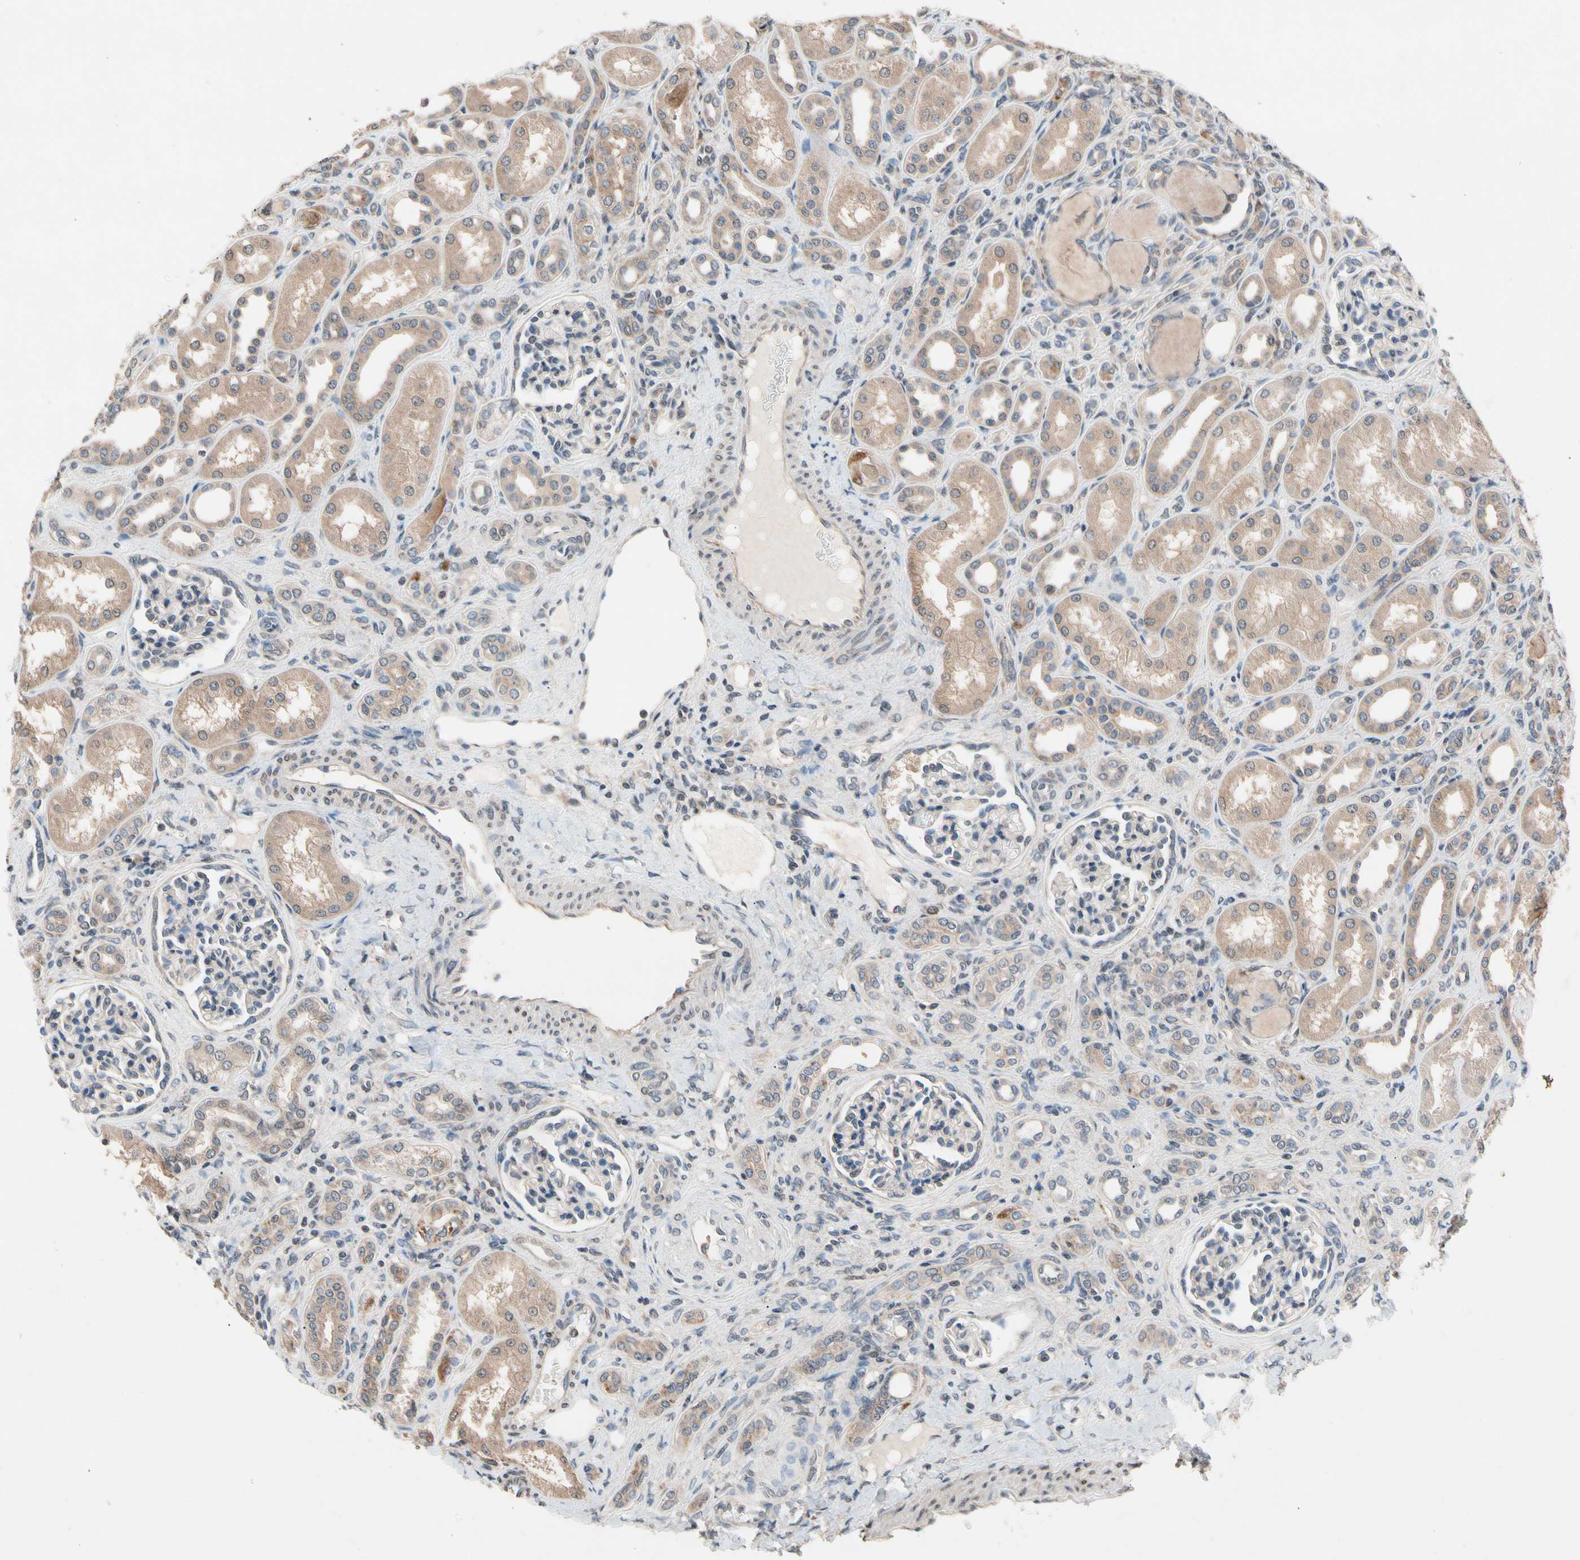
{"staining": {"intensity": "weak", "quantity": ">75%", "location": "cytoplasmic/membranous"}, "tissue": "kidney", "cell_type": "Cells in glomeruli", "image_type": "normal", "snomed": [{"axis": "morphology", "description": "Normal tissue, NOS"}, {"axis": "topography", "description": "Kidney"}], "caption": "IHC photomicrograph of normal kidney stained for a protein (brown), which demonstrates low levels of weak cytoplasmic/membranous staining in about >75% of cells in glomeruli.", "gene": "PRDX4", "patient": {"sex": "male", "age": 7}}